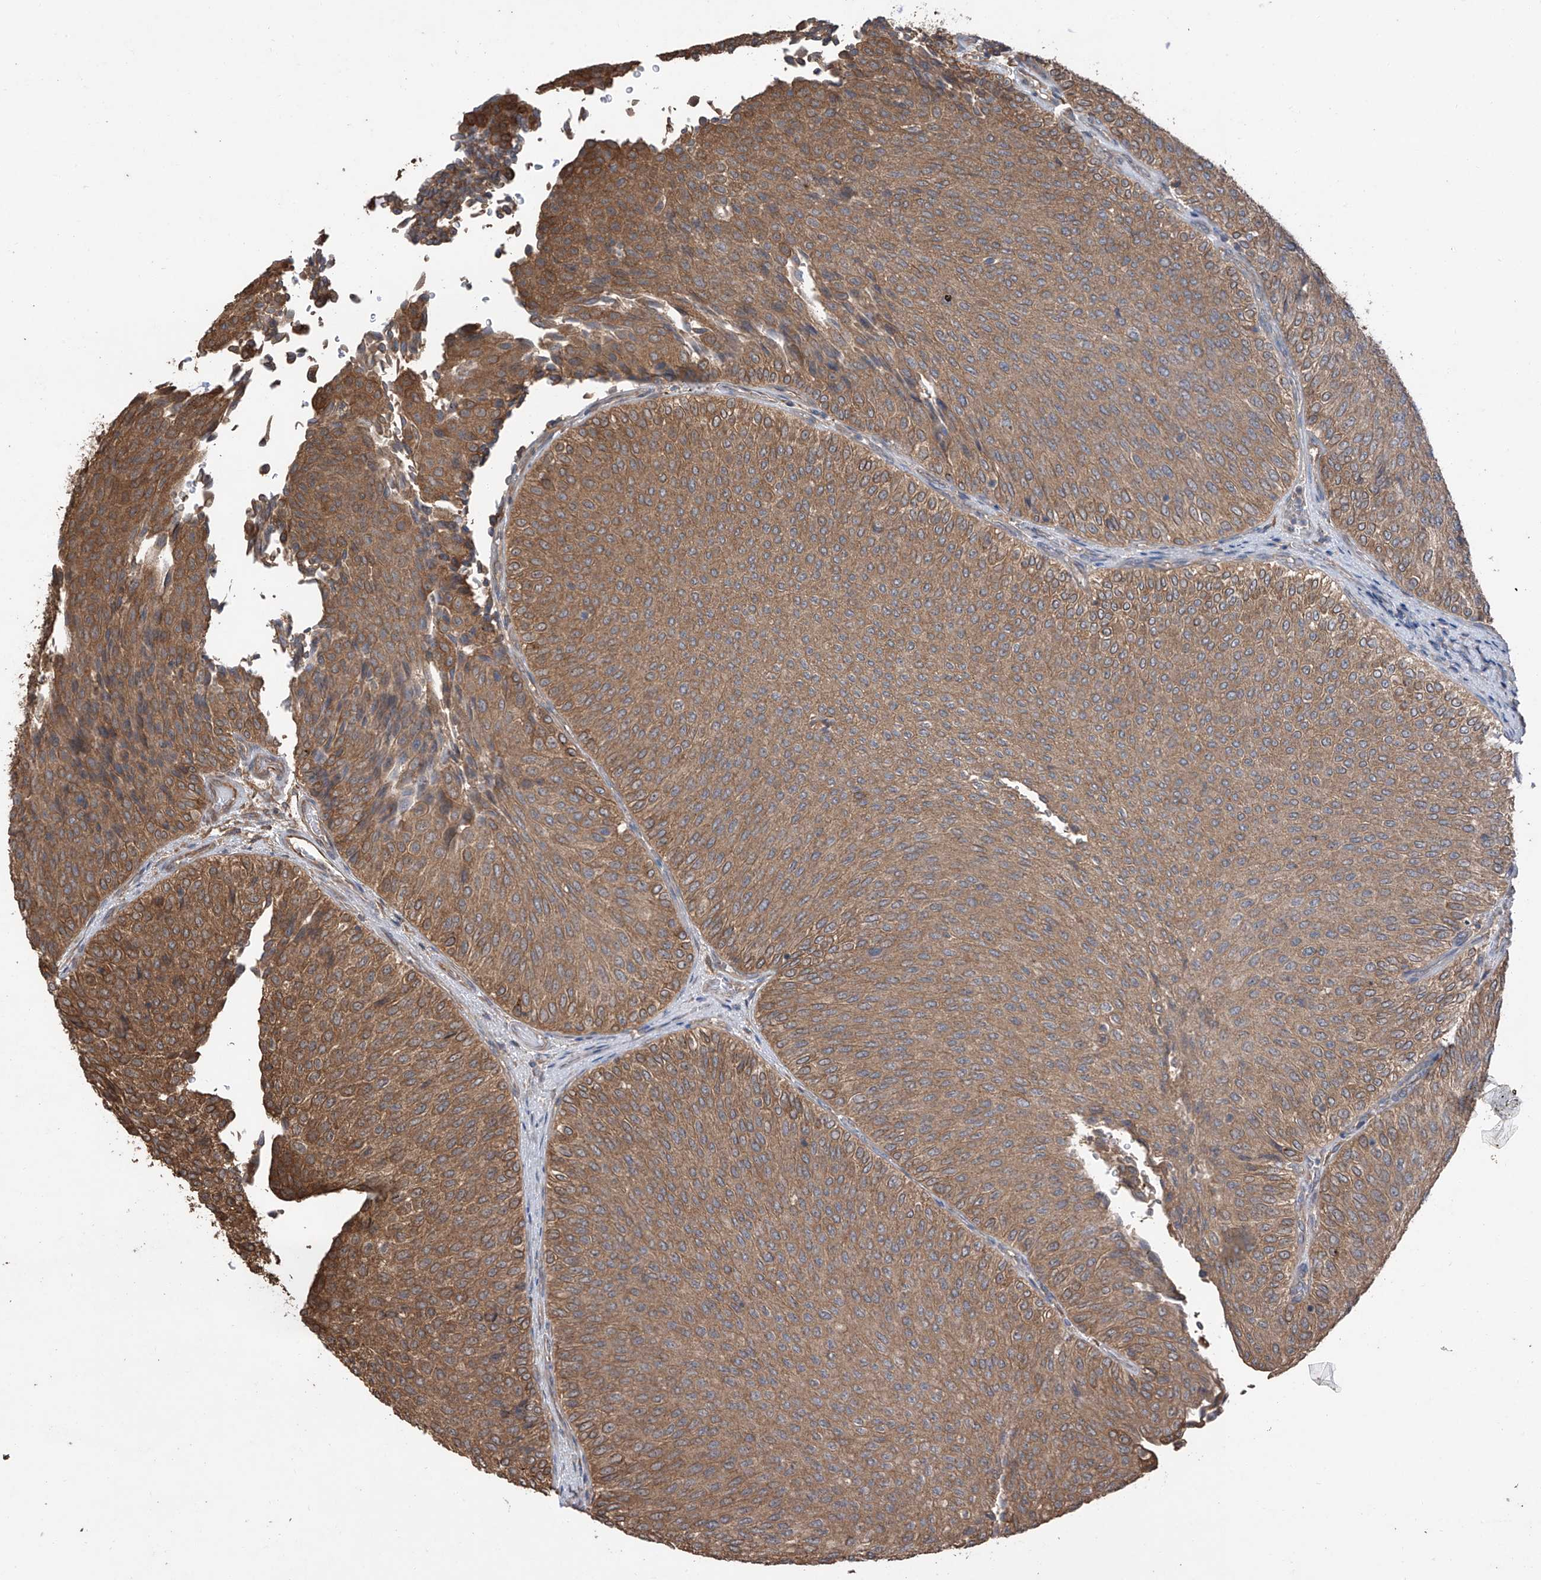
{"staining": {"intensity": "moderate", "quantity": ">75%", "location": "cytoplasmic/membranous"}, "tissue": "urothelial cancer", "cell_type": "Tumor cells", "image_type": "cancer", "snomed": [{"axis": "morphology", "description": "Urothelial carcinoma, Low grade"}, {"axis": "topography", "description": "Urinary bladder"}], "caption": "Protein staining reveals moderate cytoplasmic/membranous expression in about >75% of tumor cells in urothelial cancer. (Brightfield microscopy of DAB IHC at high magnification).", "gene": "AGBL5", "patient": {"sex": "male", "age": 78}}